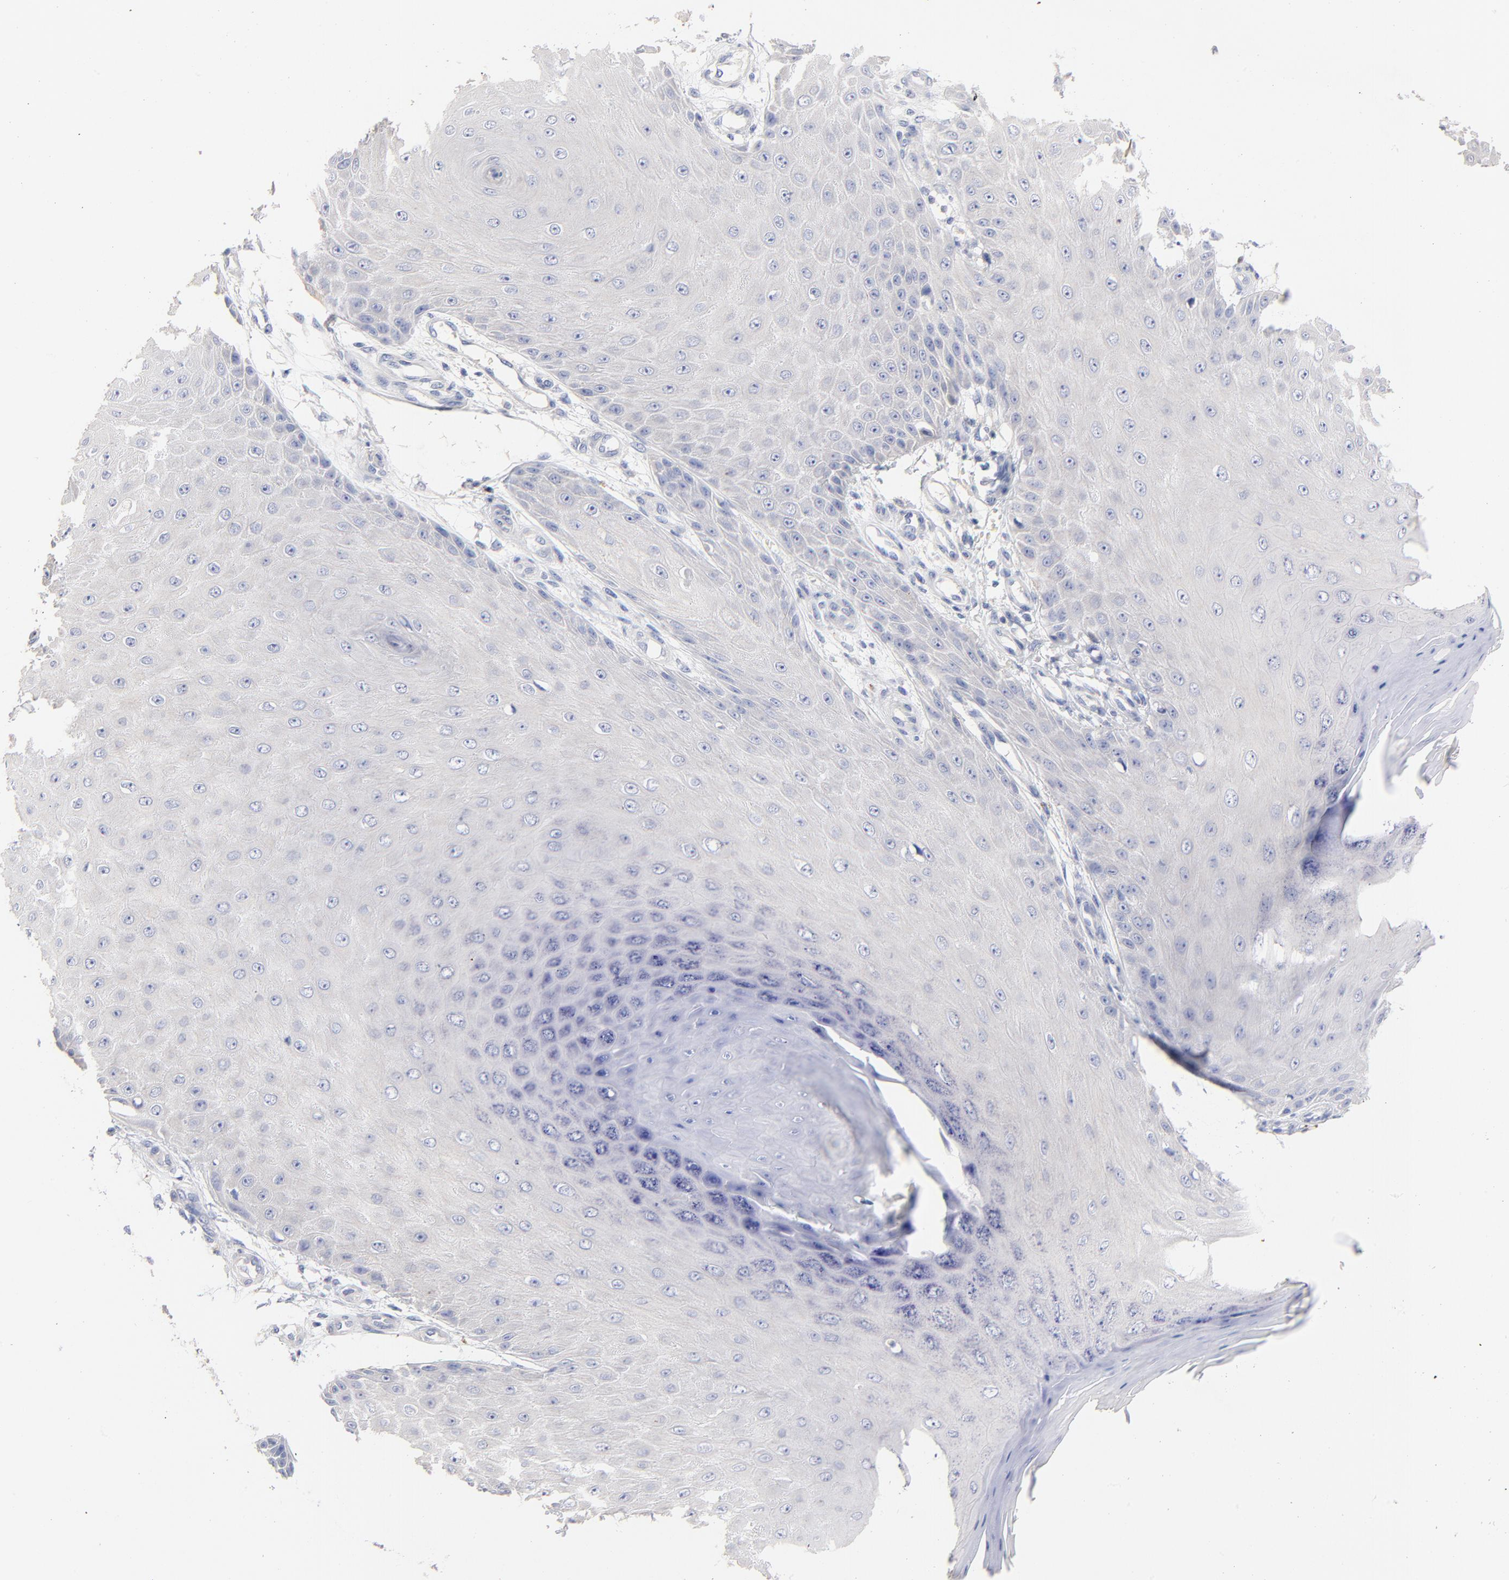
{"staining": {"intensity": "negative", "quantity": "none", "location": "none"}, "tissue": "skin cancer", "cell_type": "Tumor cells", "image_type": "cancer", "snomed": [{"axis": "morphology", "description": "Squamous cell carcinoma, NOS"}, {"axis": "topography", "description": "Skin"}], "caption": "A histopathology image of human skin cancer (squamous cell carcinoma) is negative for staining in tumor cells.", "gene": "CPS1", "patient": {"sex": "female", "age": 40}}